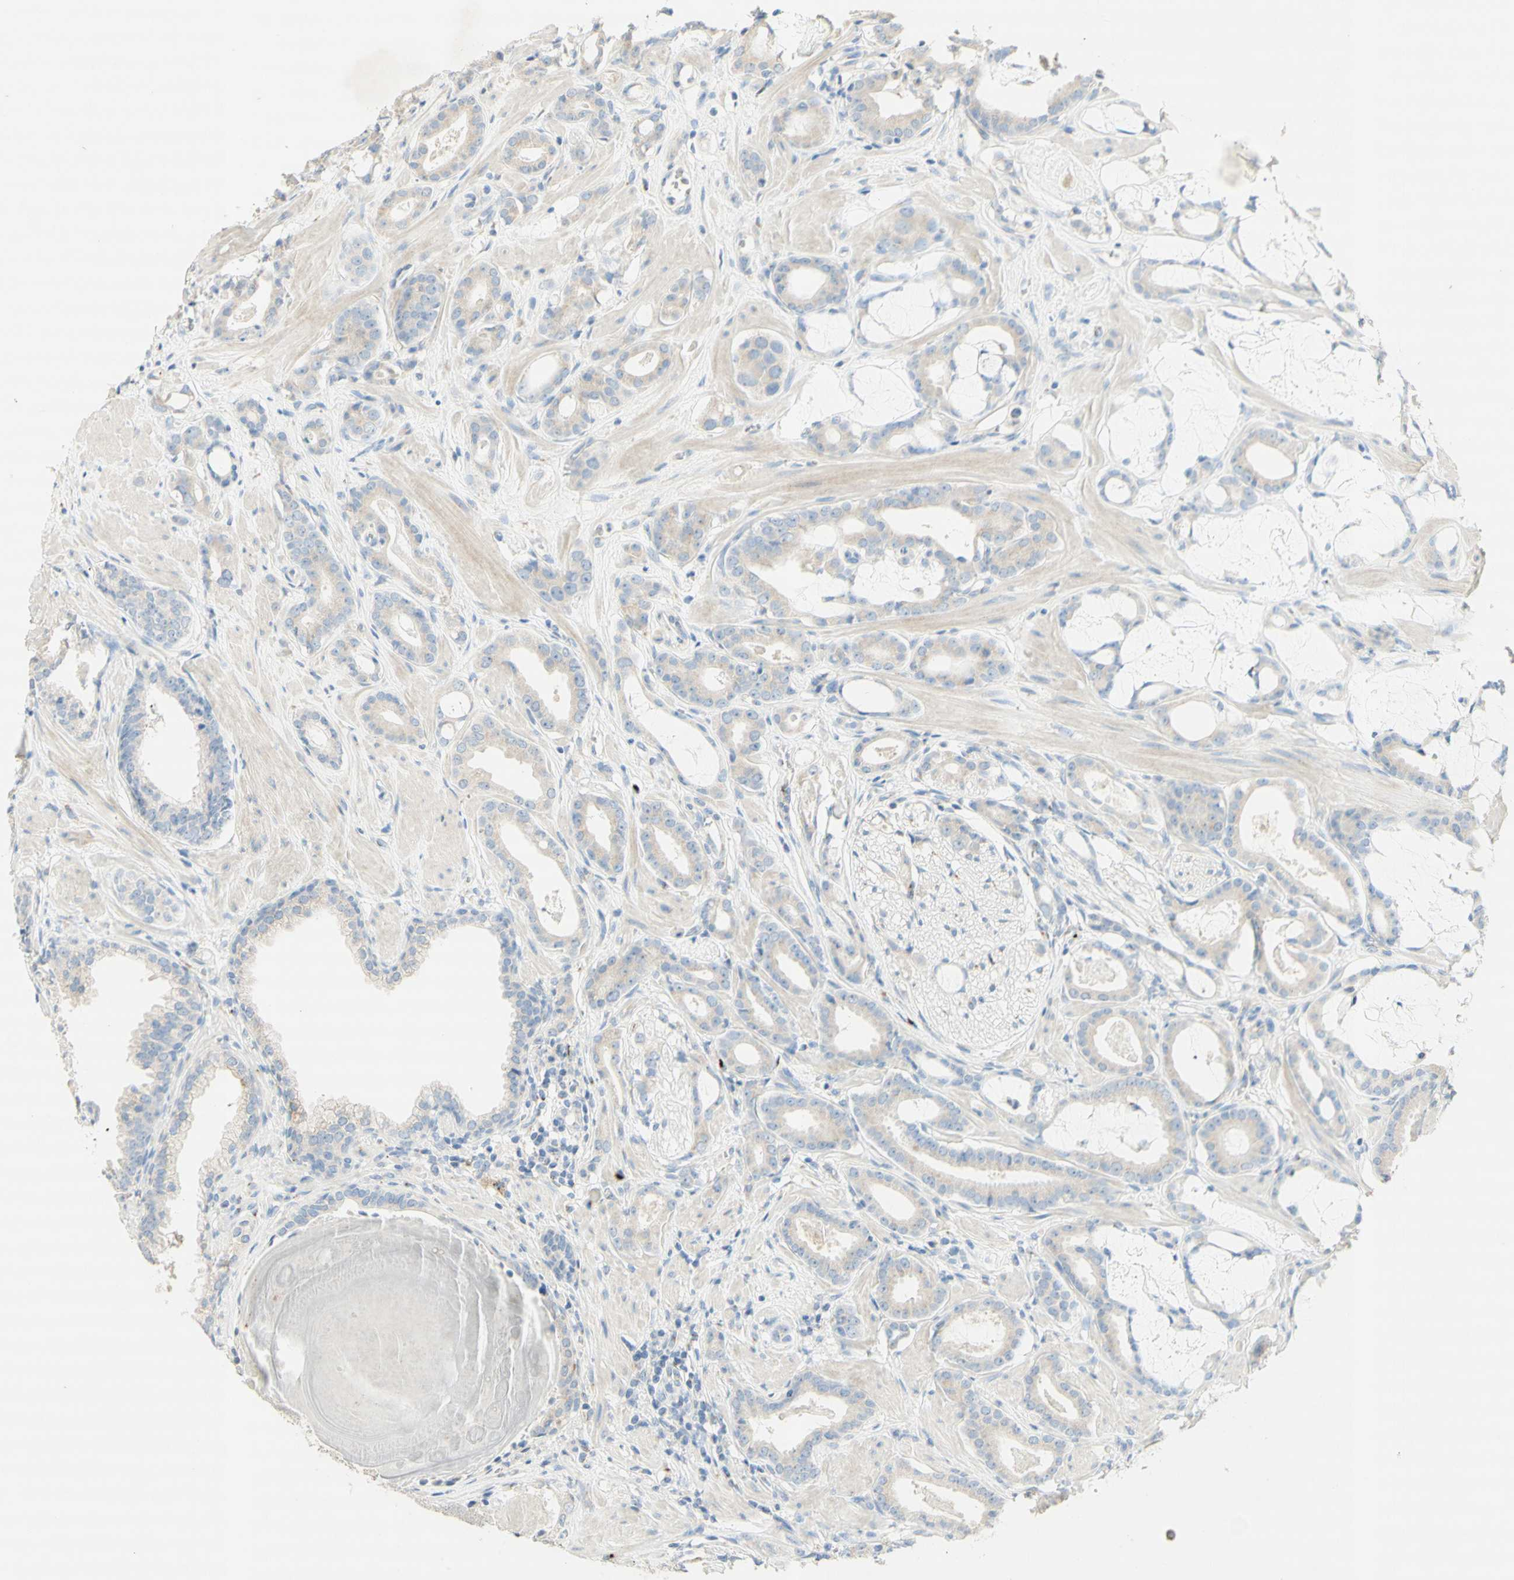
{"staining": {"intensity": "negative", "quantity": "none", "location": "none"}, "tissue": "prostate cancer", "cell_type": "Tumor cells", "image_type": "cancer", "snomed": [{"axis": "morphology", "description": "Adenocarcinoma, Low grade"}, {"axis": "topography", "description": "Prostate"}], "caption": "The micrograph exhibits no significant staining in tumor cells of low-grade adenocarcinoma (prostate).", "gene": "MANEA", "patient": {"sex": "male", "age": 53}}